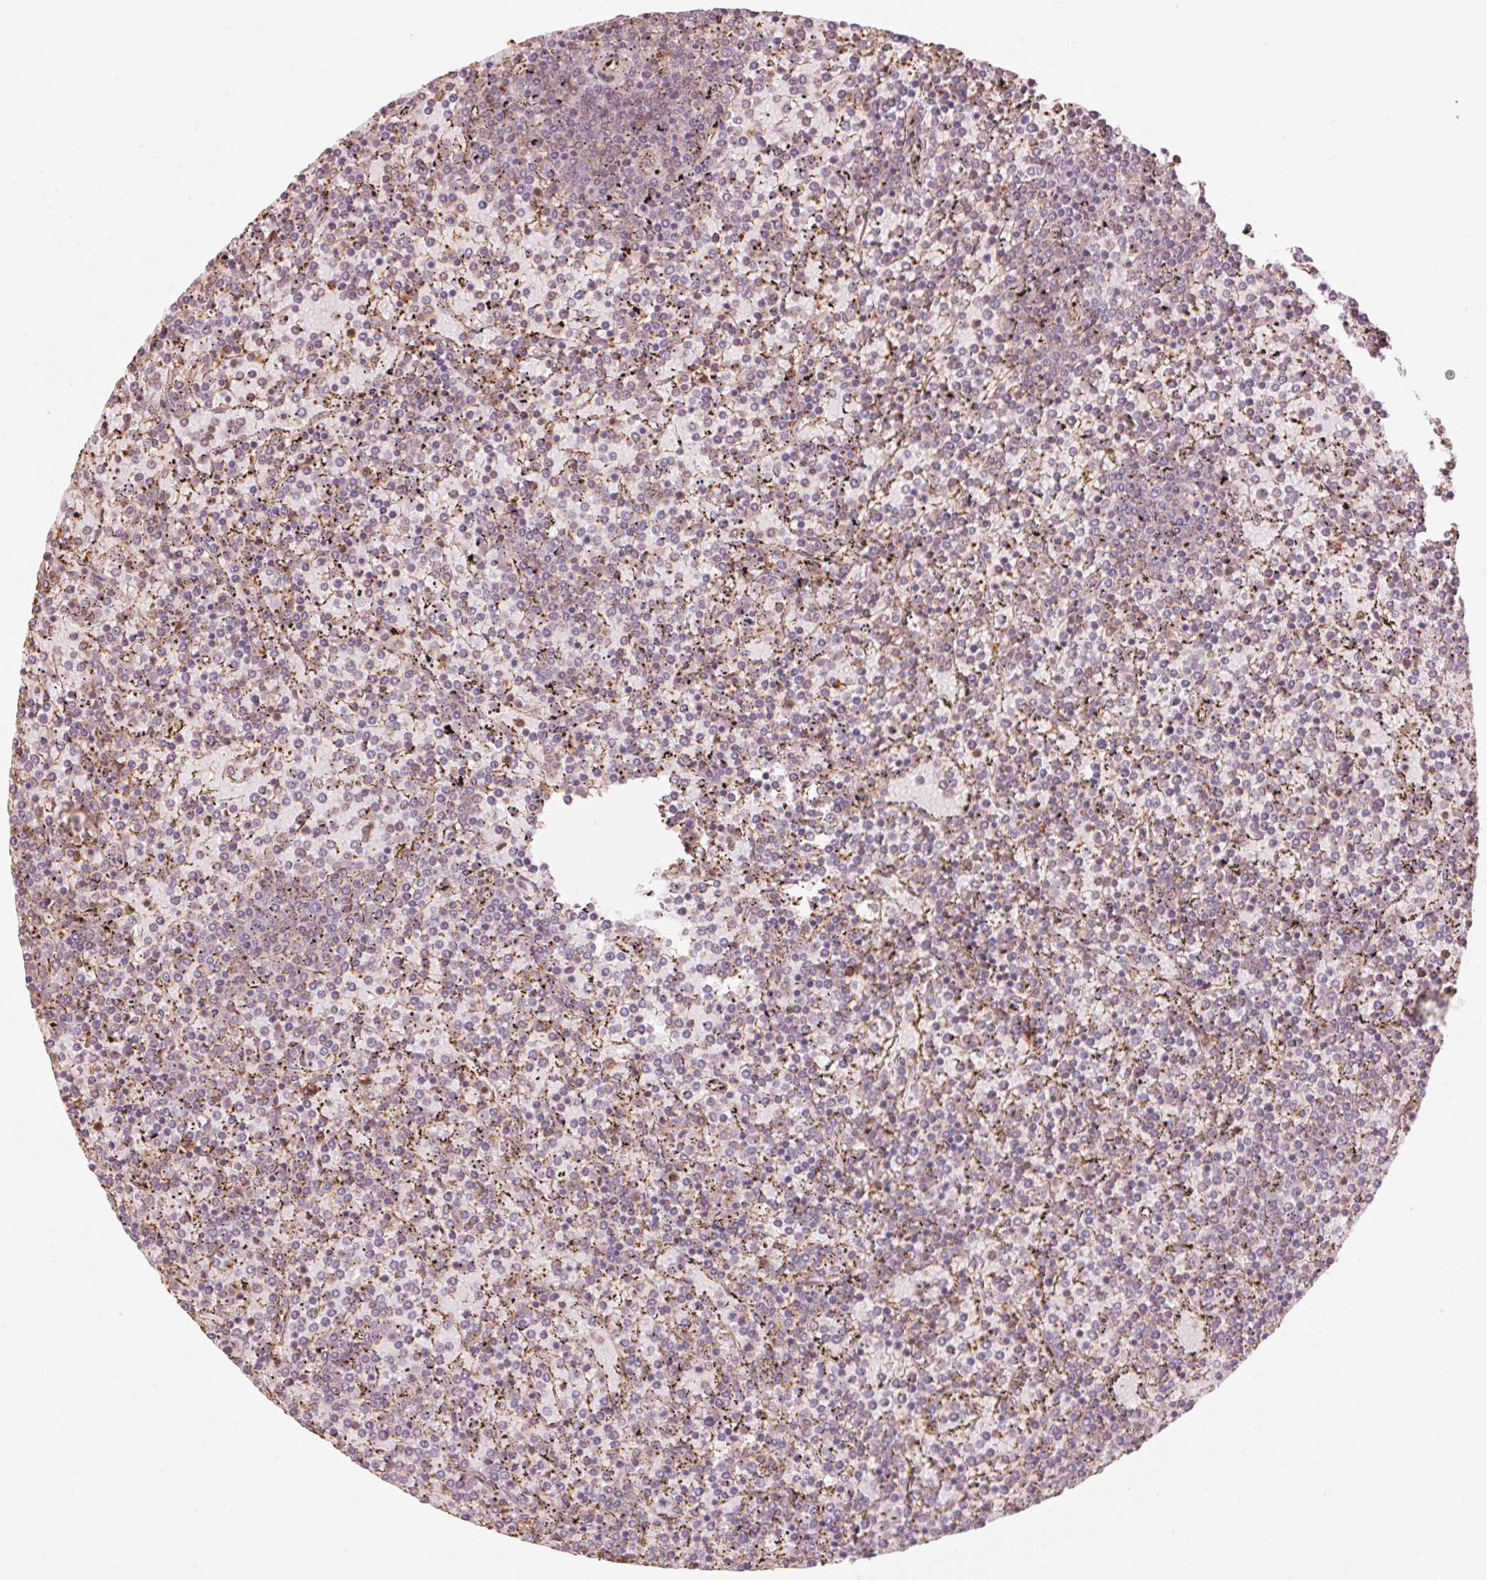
{"staining": {"intensity": "negative", "quantity": "none", "location": "none"}, "tissue": "lymphoma", "cell_type": "Tumor cells", "image_type": "cancer", "snomed": [{"axis": "morphology", "description": "Malignant lymphoma, non-Hodgkin's type, Low grade"}, {"axis": "topography", "description": "Spleen"}], "caption": "Protein analysis of lymphoma reveals no significant staining in tumor cells.", "gene": "QDPR", "patient": {"sex": "female", "age": 77}}